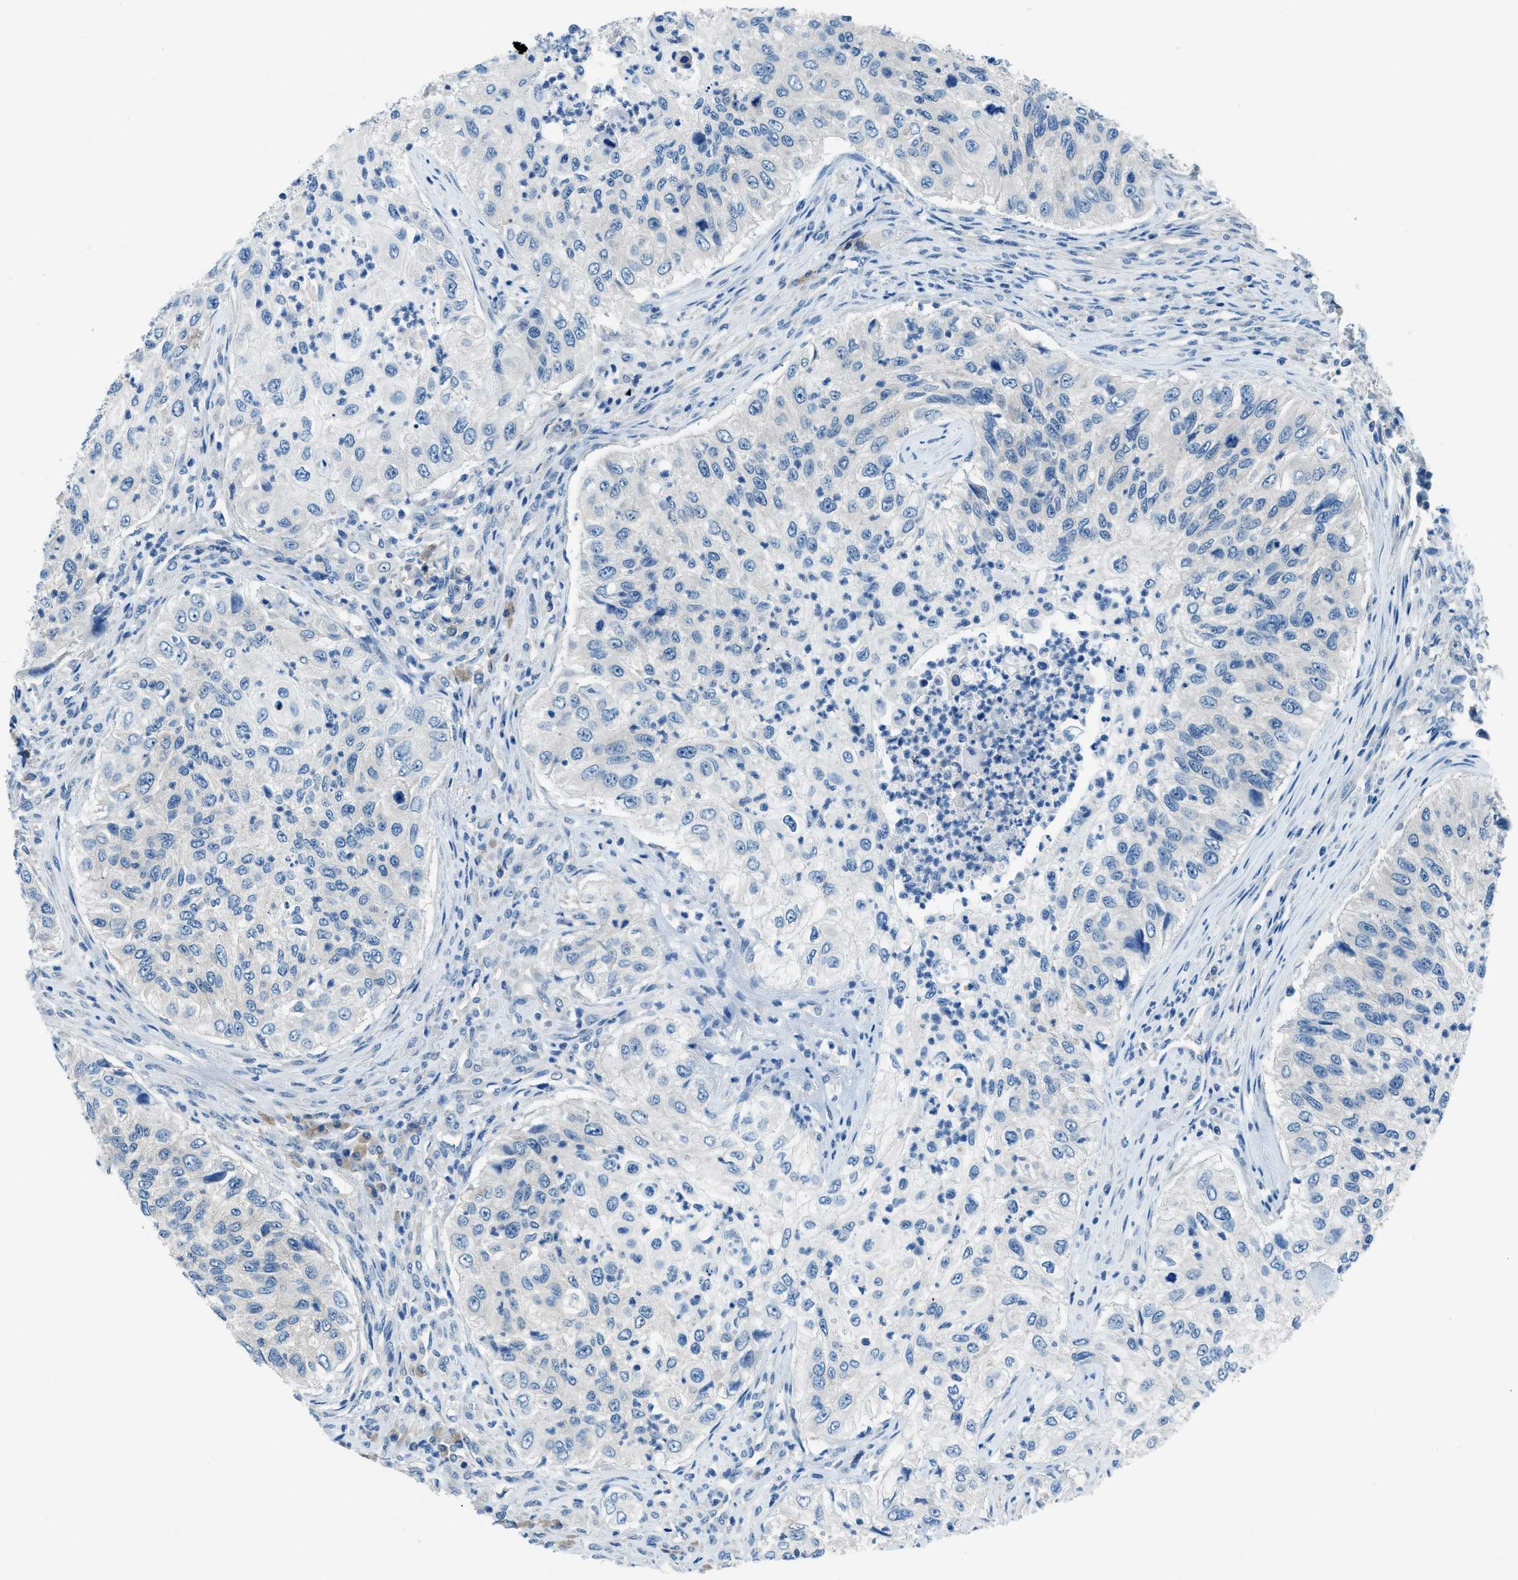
{"staining": {"intensity": "negative", "quantity": "none", "location": "none"}, "tissue": "urothelial cancer", "cell_type": "Tumor cells", "image_type": "cancer", "snomed": [{"axis": "morphology", "description": "Urothelial carcinoma, High grade"}, {"axis": "topography", "description": "Urinary bladder"}], "caption": "Immunohistochemistry of urothelial cancer demonstrates no positivity in tumor cells.", "gene": "ACP1", "patient": {"sex": "female", "age": 60}}